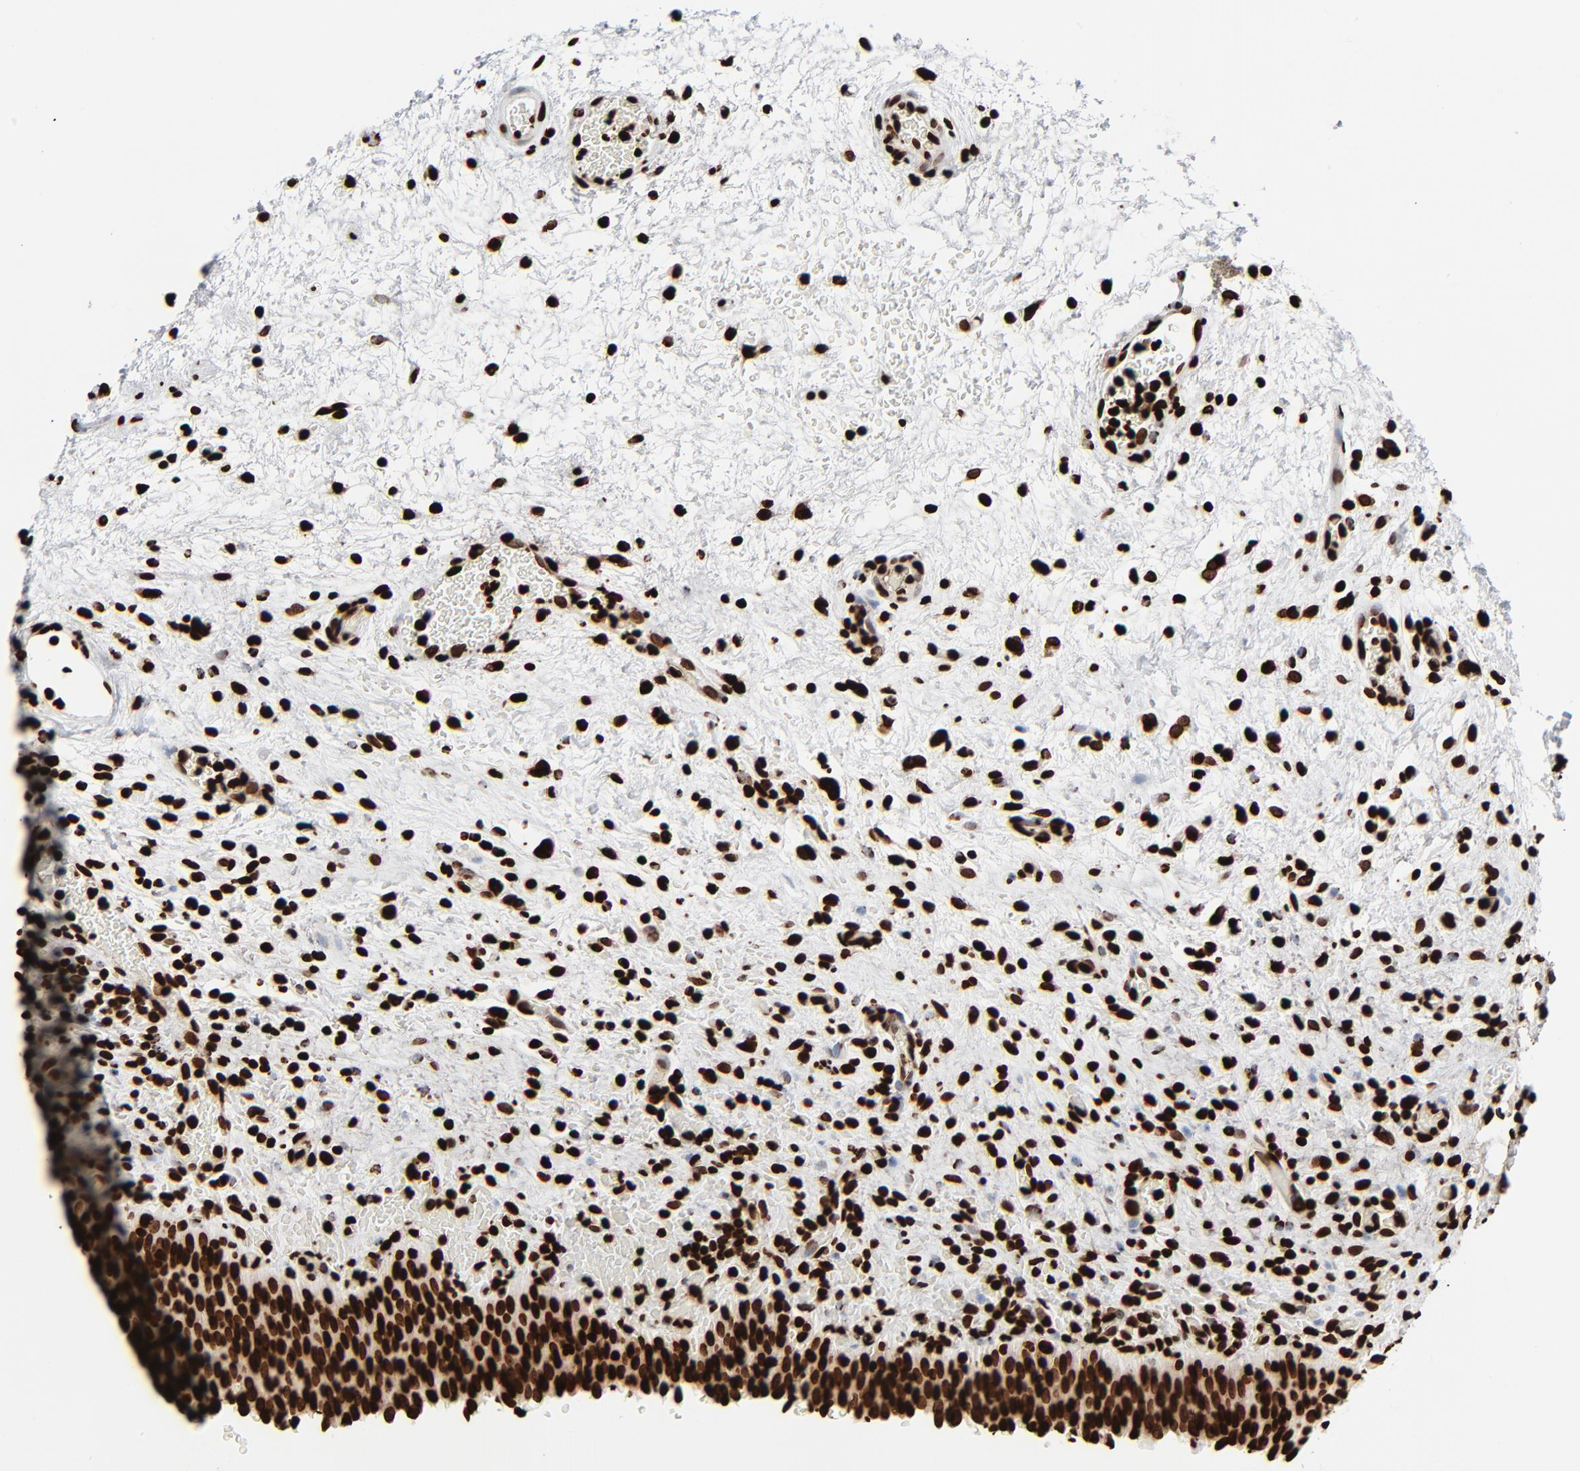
{"staining": {"intensity": "strong", "quantity": ">75%", "location": "nuclear"}, "tissue": "urinary bladder", "cell_type": "Urothelial cells", "image_type": "normal", "snomed": [{"axis": "morphology", "description": "Normal tissue, NOS"}, {"axis": "topography", "description": "Urinary bladder"}], "caption": "Brown immunohistochemical staining in benign urinary bladder demonstrates strong nuclear expression in about >75% of urothelial cells. (DAB (3,3'-diaminobenzidine) IHC with brightfield microscopy, high magnification).", "gene": "H3", "patient": {"sex": "male", "age": 51}}